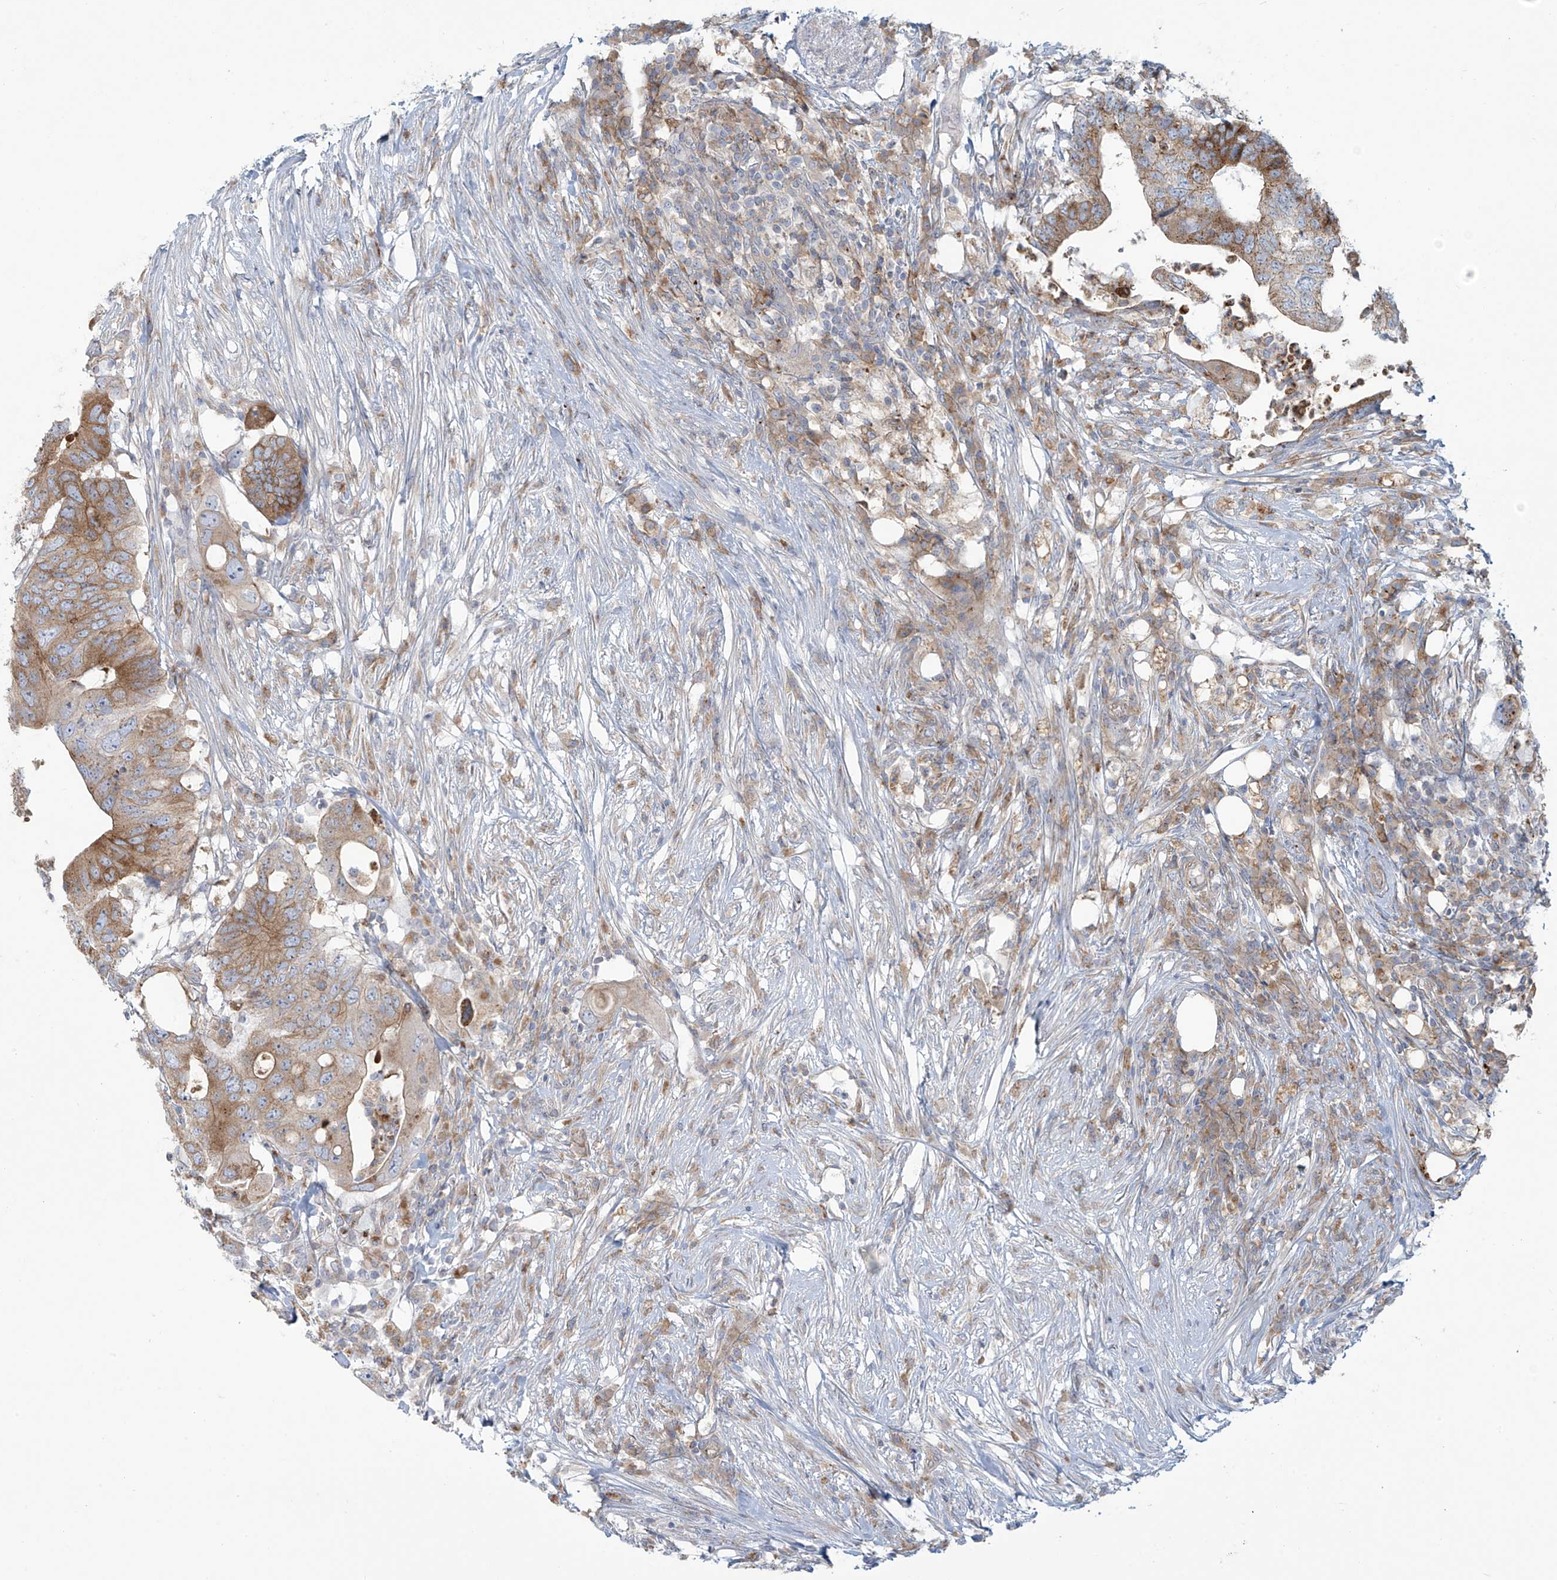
{"staining": {"intensity": "moderate", "quantity": ">75%", "location": "cytoplasmic/membranous"}, "tissue": "colorectal cancer", "cell_type": "Tumor cells", "image_type": "cancer", "snomed": [{"axis": "morphology", "description": "Adenocarcinoma, NOS"}, {"axis": "topography", "description": "Colon"}], "caption": "Moderate cytoplasmic/membranous expression for a protein is identified in about >75% of tumor cells of colorectal cancer using IHC.", "gene": "LZTS3", "patient": {"sex": "male", "age": 71}}